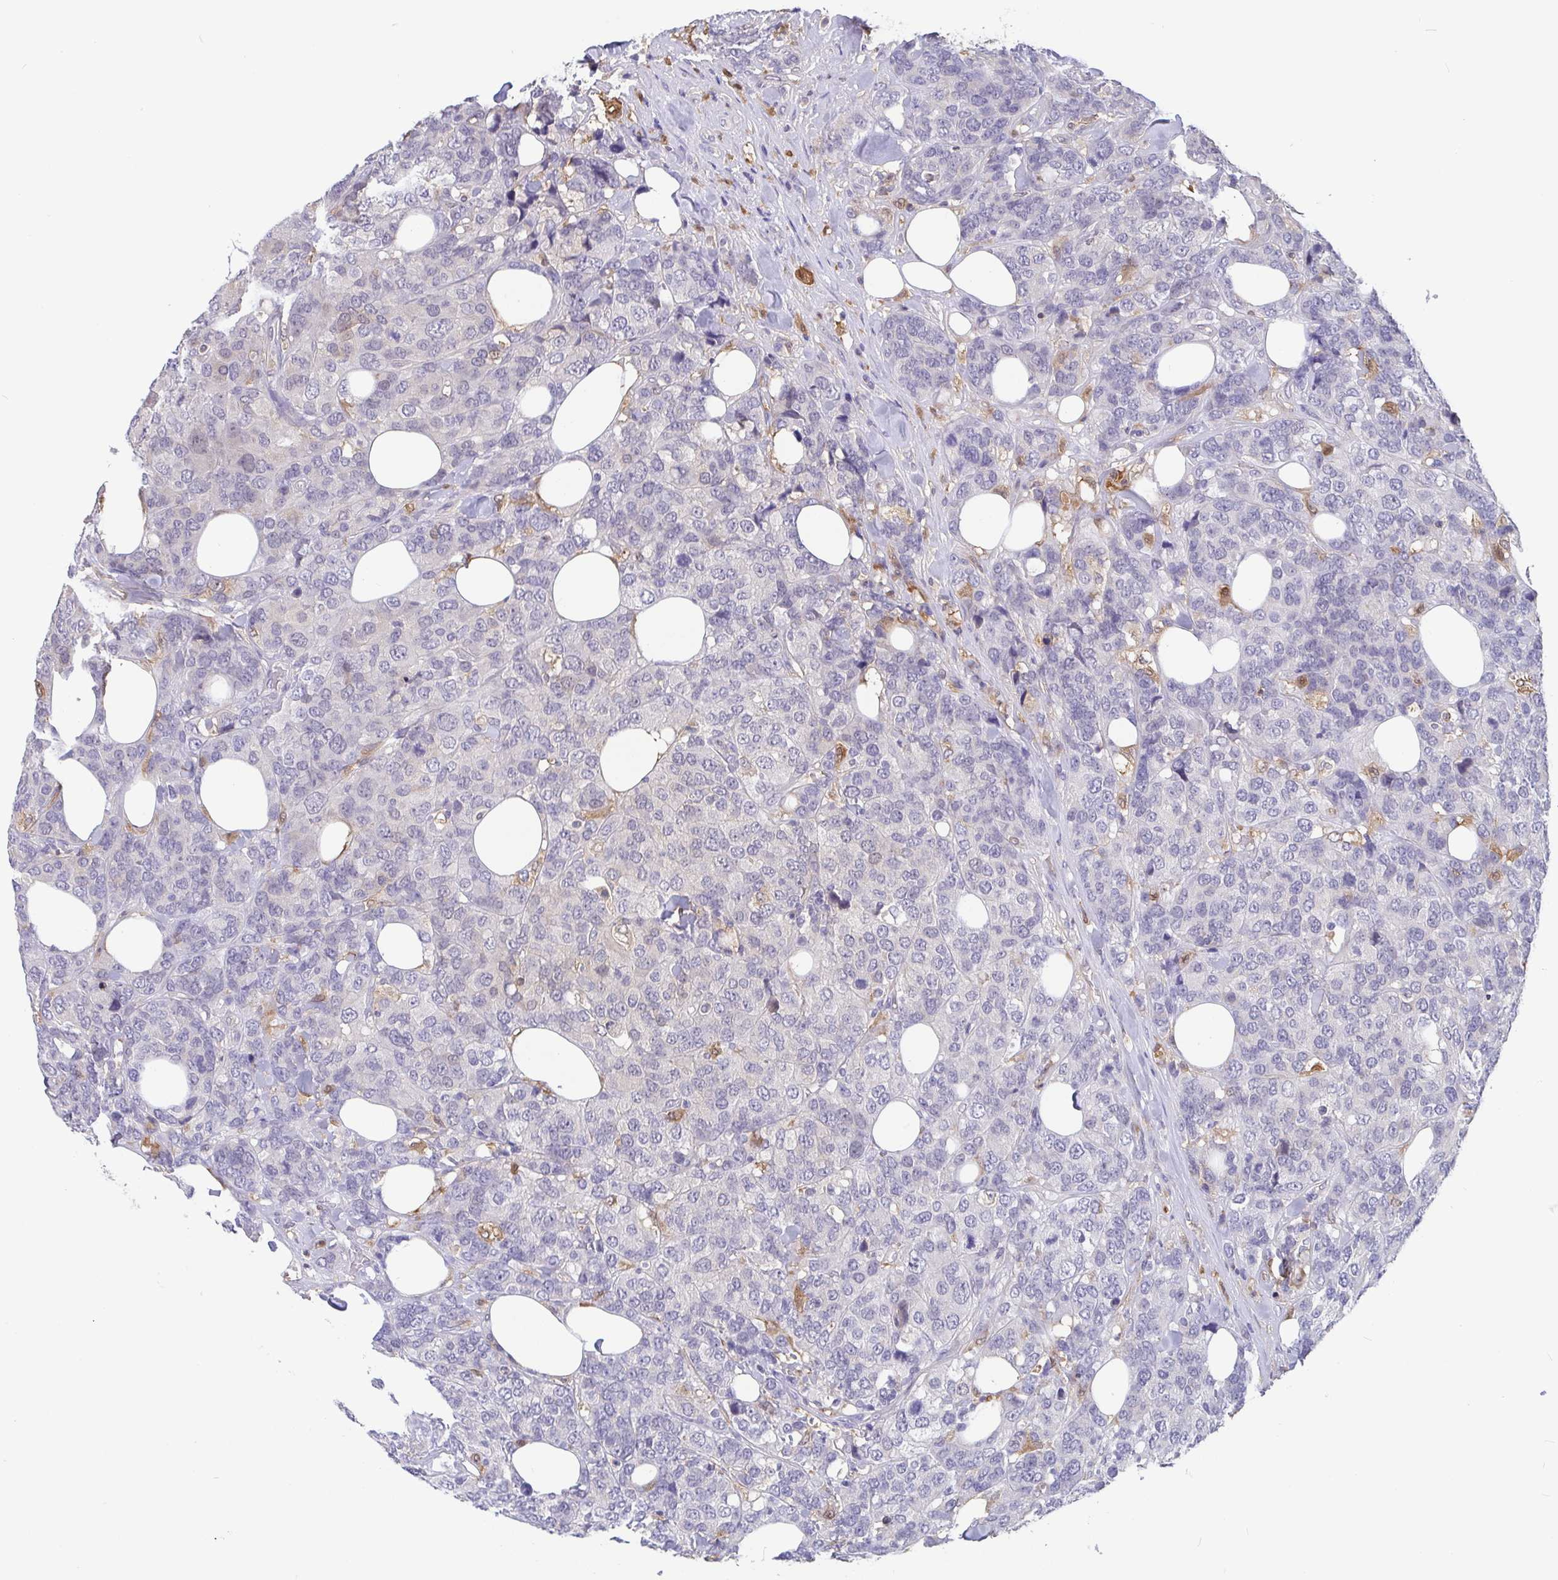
{"staining": {"intensity": "negative", "quantity": "none", "location": "none"}, "tissue": "breast cancer", "cell_type": "Tumor cells", "image_type": "cancer", "snomed": [{"axis": "morphology", "description": "Lobular carcinoma"}, {"axis": "topography", "description": "Breast"}], "caption": "Immunohistochemistry image of human lobular carcinoma (breast) stained for a protein (brown), which reveals no staining in tumor cells. (Stains: DAB (3,3'-diaminobenzidine) immunohistochemistry with hematoxylin counter stain, Microscopy: brightfield microscopy at high magnification).", "gene": "IDH1", "patient": {"sex": "female", "age": 59}}